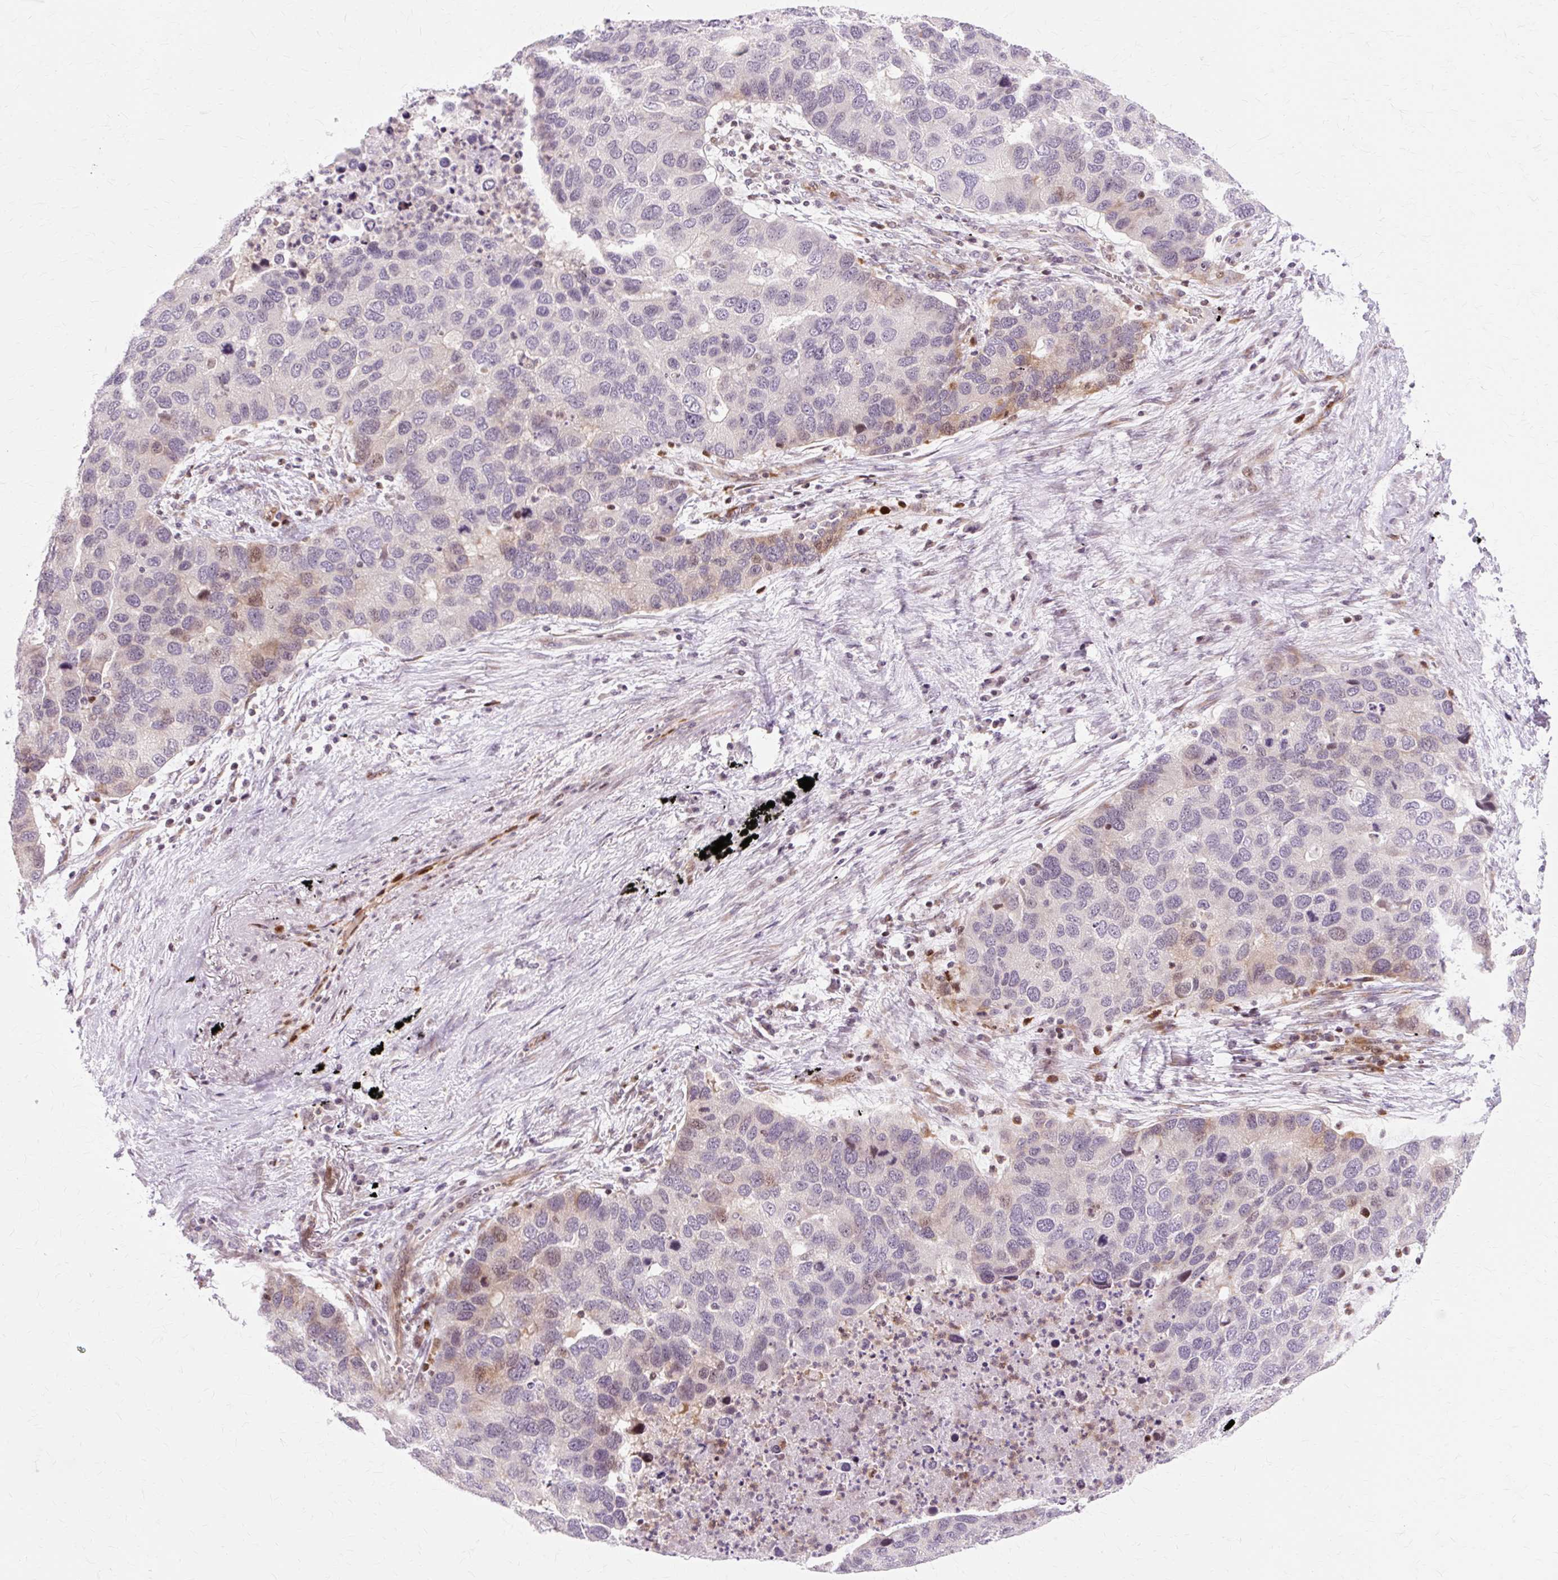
{"staining": {"intensity": "moderate", "quantity": "<25%", "location": "nuclear"}, "tissue": "lung cancer", "cell_type": "Tumor cells", "image_type": "cancer", "snomed": [{"axis": "morphology", "description": "Aneuploidy"}, {"axis": "morphology", "description": "Adenocarcinoma, NOS"}, {"axis": "topography", "description": "Lymph node"}, {"axis": "topography", "description": "Lung"}], "caption": "Immunohistochemistry (DAB (3,3'-diaminobenzidine)) staining of human lung cancer (adenocarcinoma) reveals moderate nuclear protein staining in about <25% of tumor cells.", "gene": "ZNF35", "patient": {"sex": "female", "age": 74}}